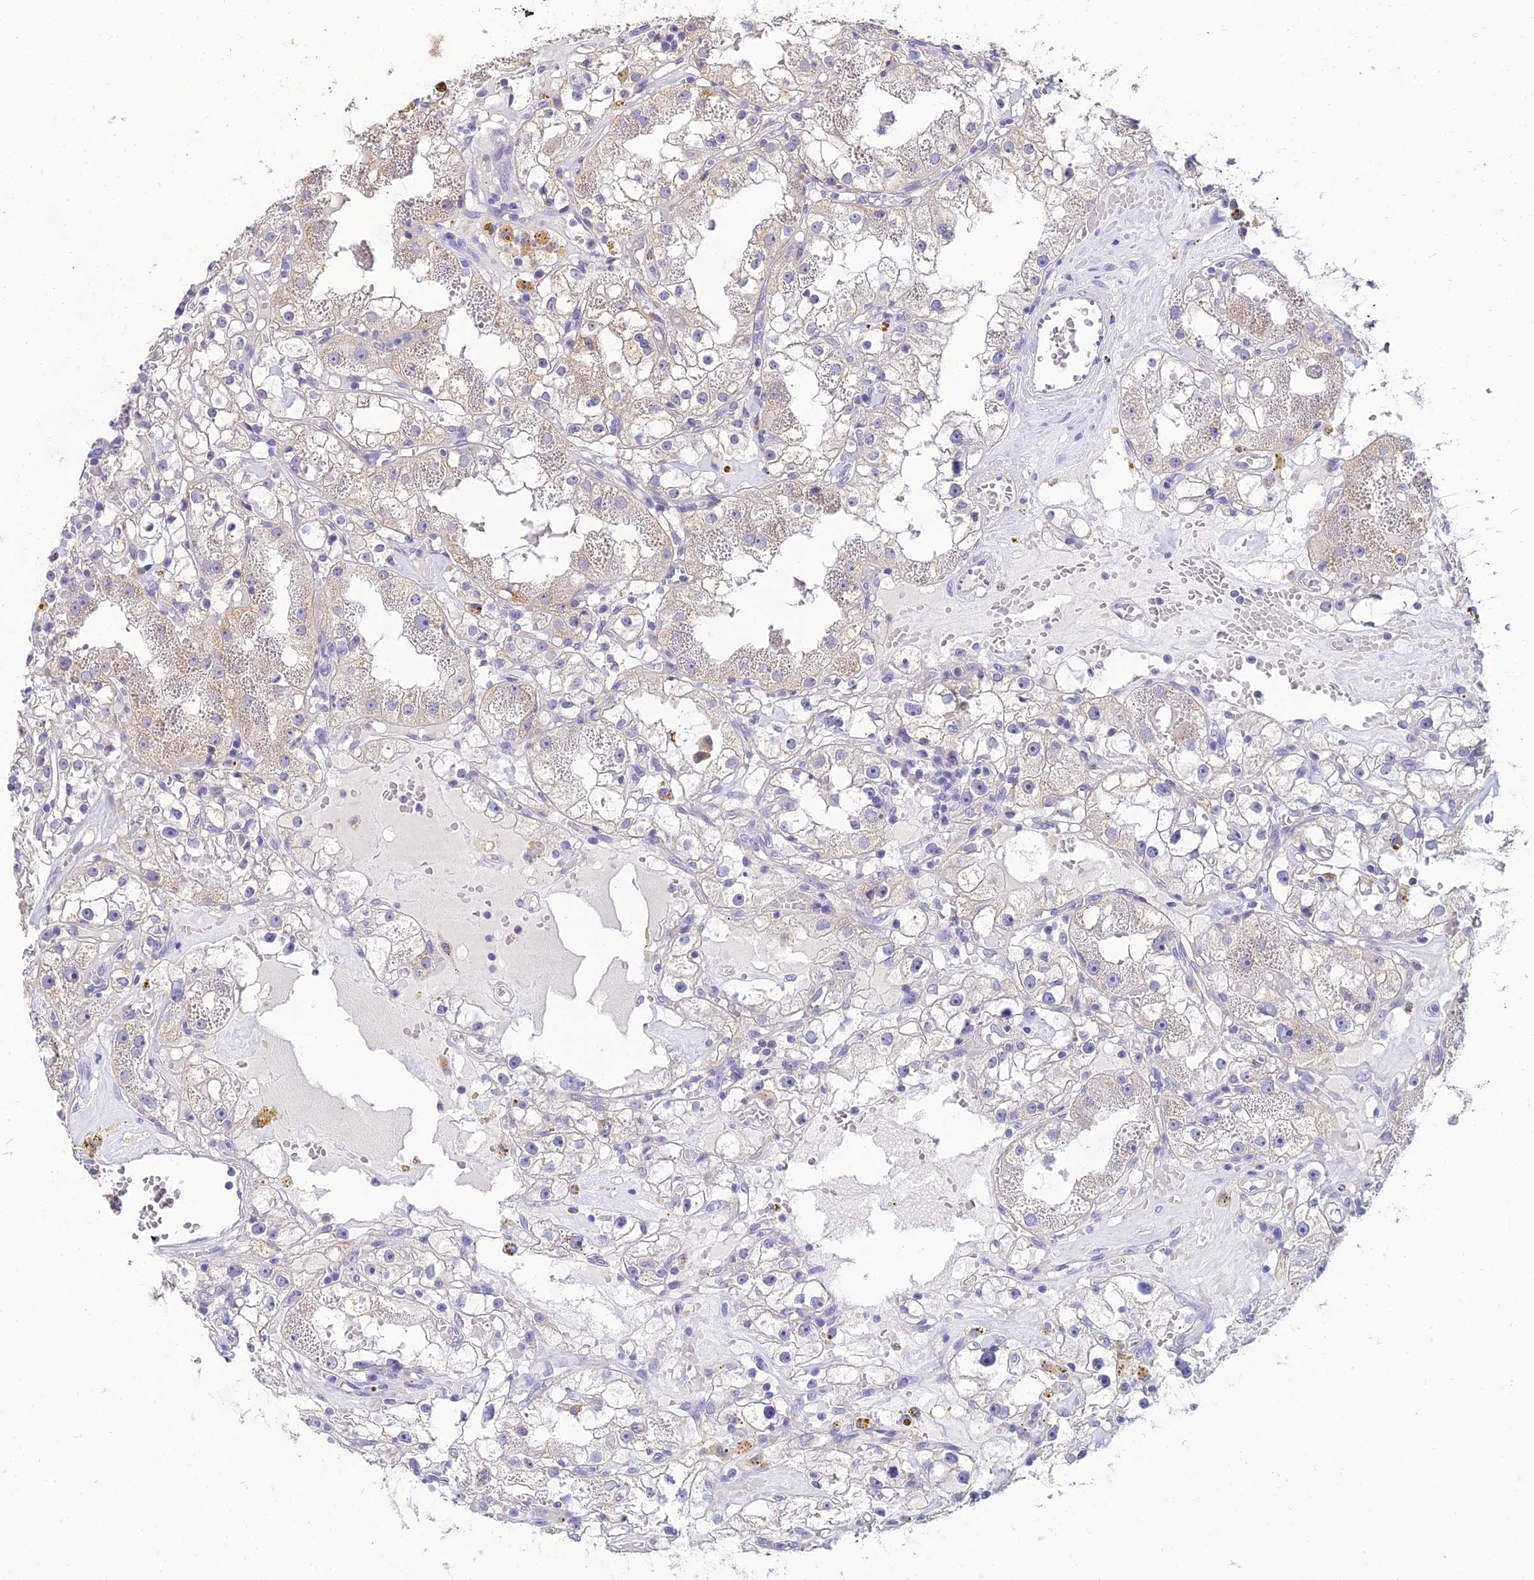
{"staining": {"intensity": "negative", "quantity": "none", "location": "none"}, "tissue": "renal cancer", "cell_type": "Tumor cells", "image_type": "cancer", "snomed": [{"axis": "morphology", "description": "Adenocarcinoma, NOS"}, {"axis": "topography", "description": "Kidney"}], "caption": "Tumor cells show no significant staining in renal cancer (adenocarcinoma).", "gene": "NPY", "patient": {"sex": "male", "age": 56}}